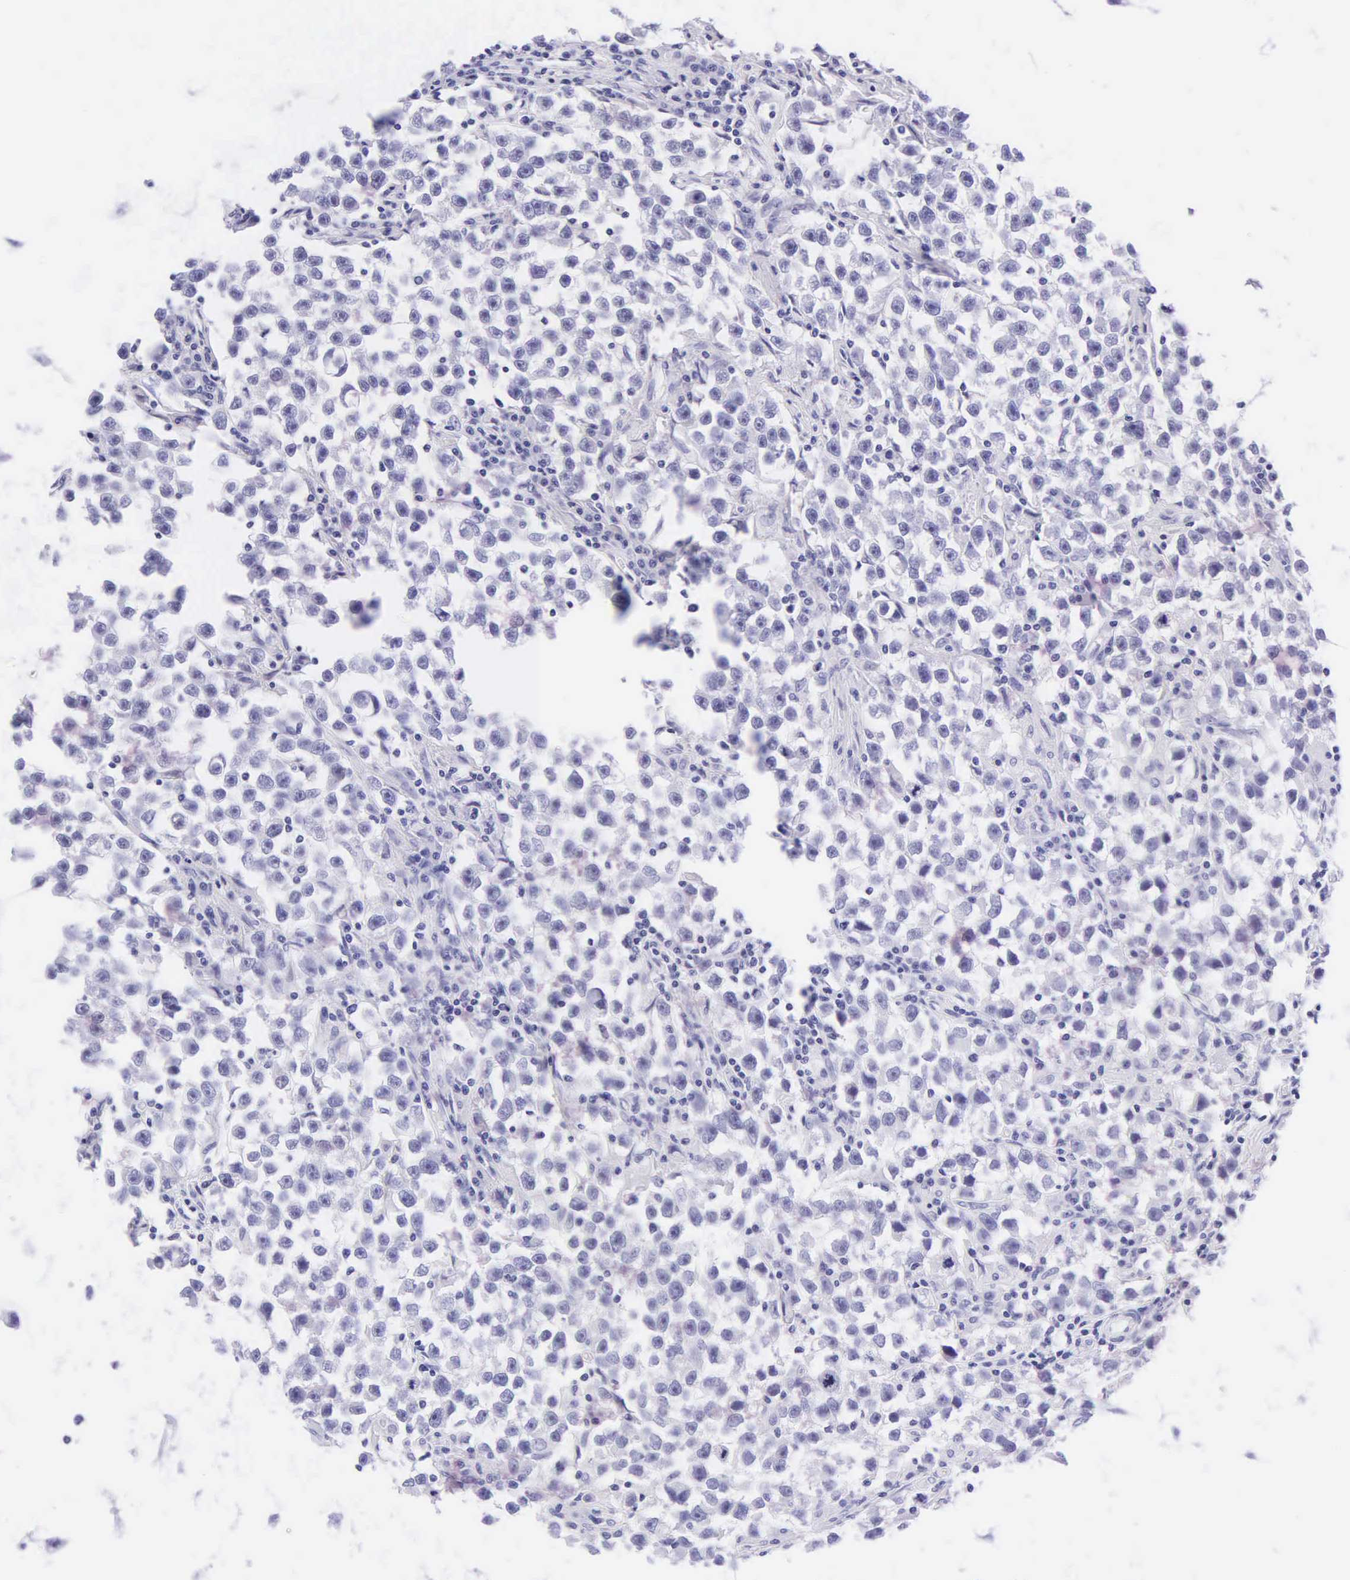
{"staining": {"intensity": "negative", "quantity": "none", "location": "none"}, "tissue": "testis cancer", "cell_type": "Tumor cells", "image_type": "cancer", "snomed": [{"axis": "morphology", "description": "Seminoma, NOS"}, {"axis": "topography", "description": "Testis"}], "caption": "A high-resolution micrograph shows IHC staining of testis seminoma, which displays no significant positivity in tumor cells.", "gene": "KRT20", "patient": {"sex": "male", "age": 33}}